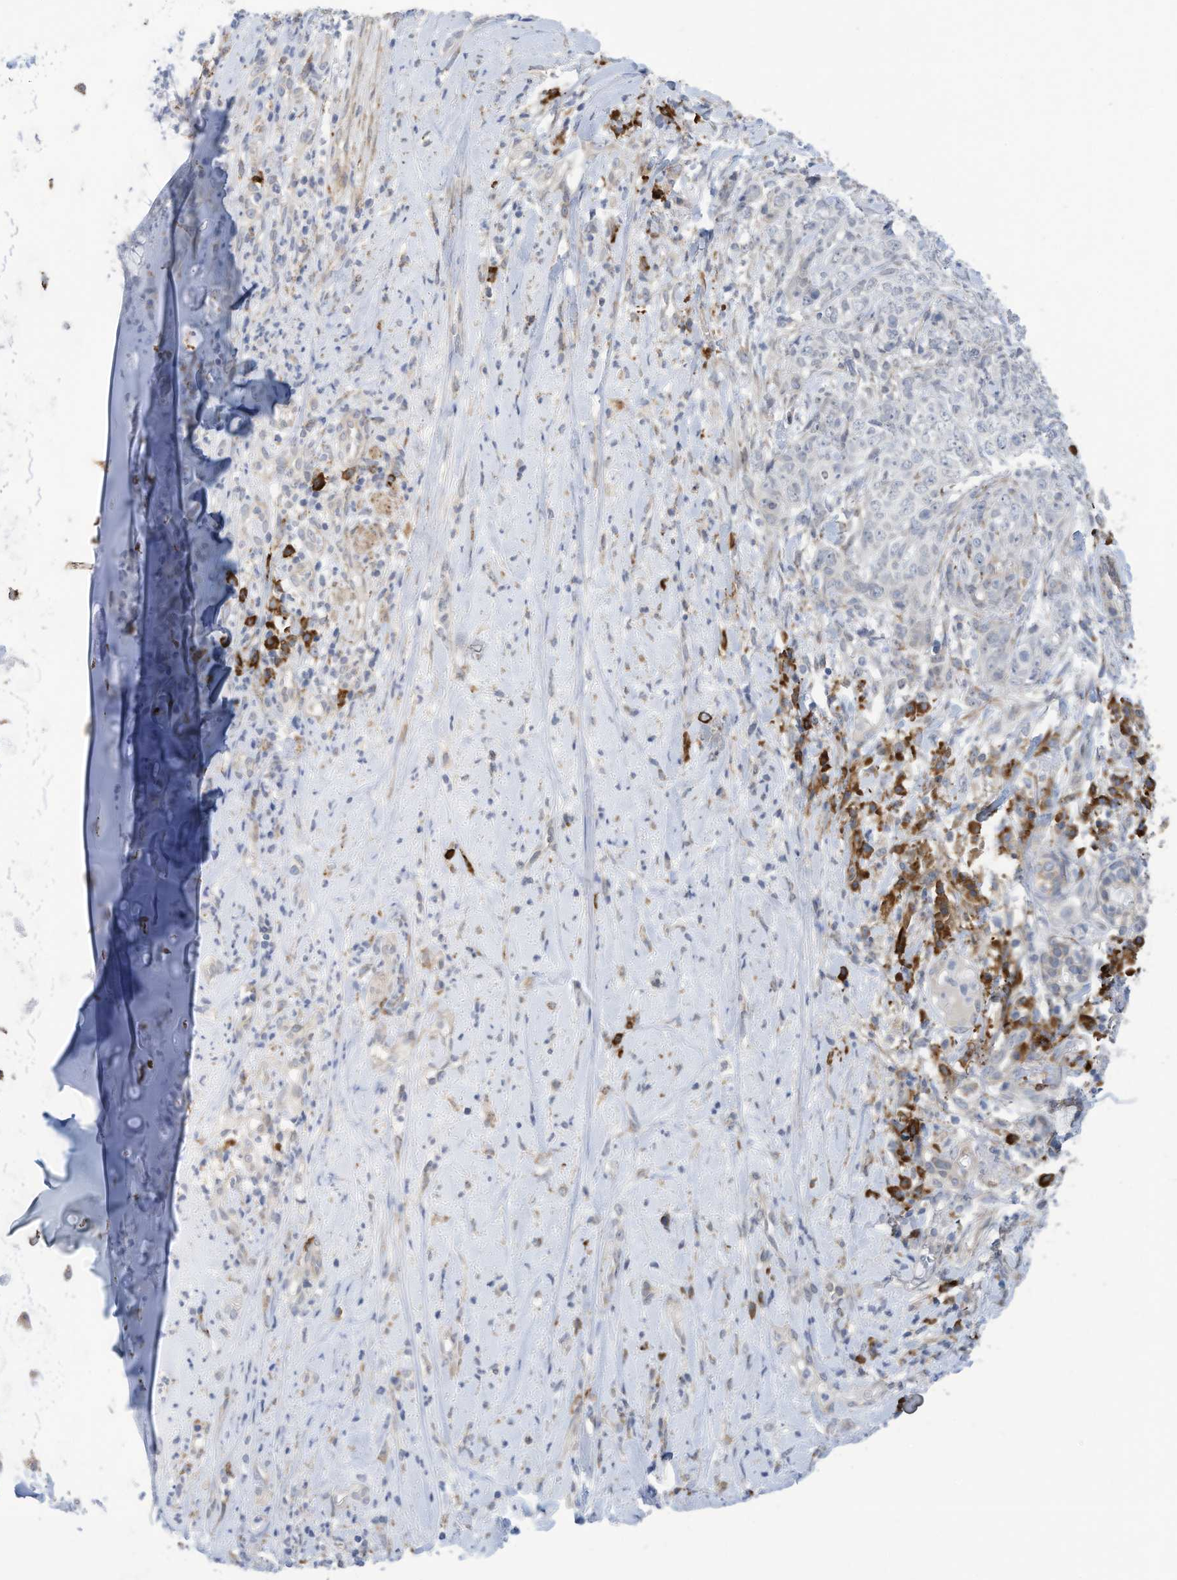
{"staining": {"intensity": "negative", "quantity": "none", "location": "none"}, "tissue": "adipose tissue", "cell_type": "Adipocytes", "image_type": "normal", "snomed": [{"axis": "morphology", "description": "Normal tissue, NOS"}, {"axis": "morphology", "description": "Basal cell carcinoma"}, {"axis": "topography", "description": "Cartilage tissue"}, {"axis": "topography", "description": "Nasopharynx"}, {"axis": "topography", "description": "Oral tissue"}], "caption": "Adipocytes show no significant expression in normal adipose tissue. (DAB immunohistochemistry (IHC), high magnification).", "gene": "ZNF292", "patient": {"sex": "female", "age": 77}}